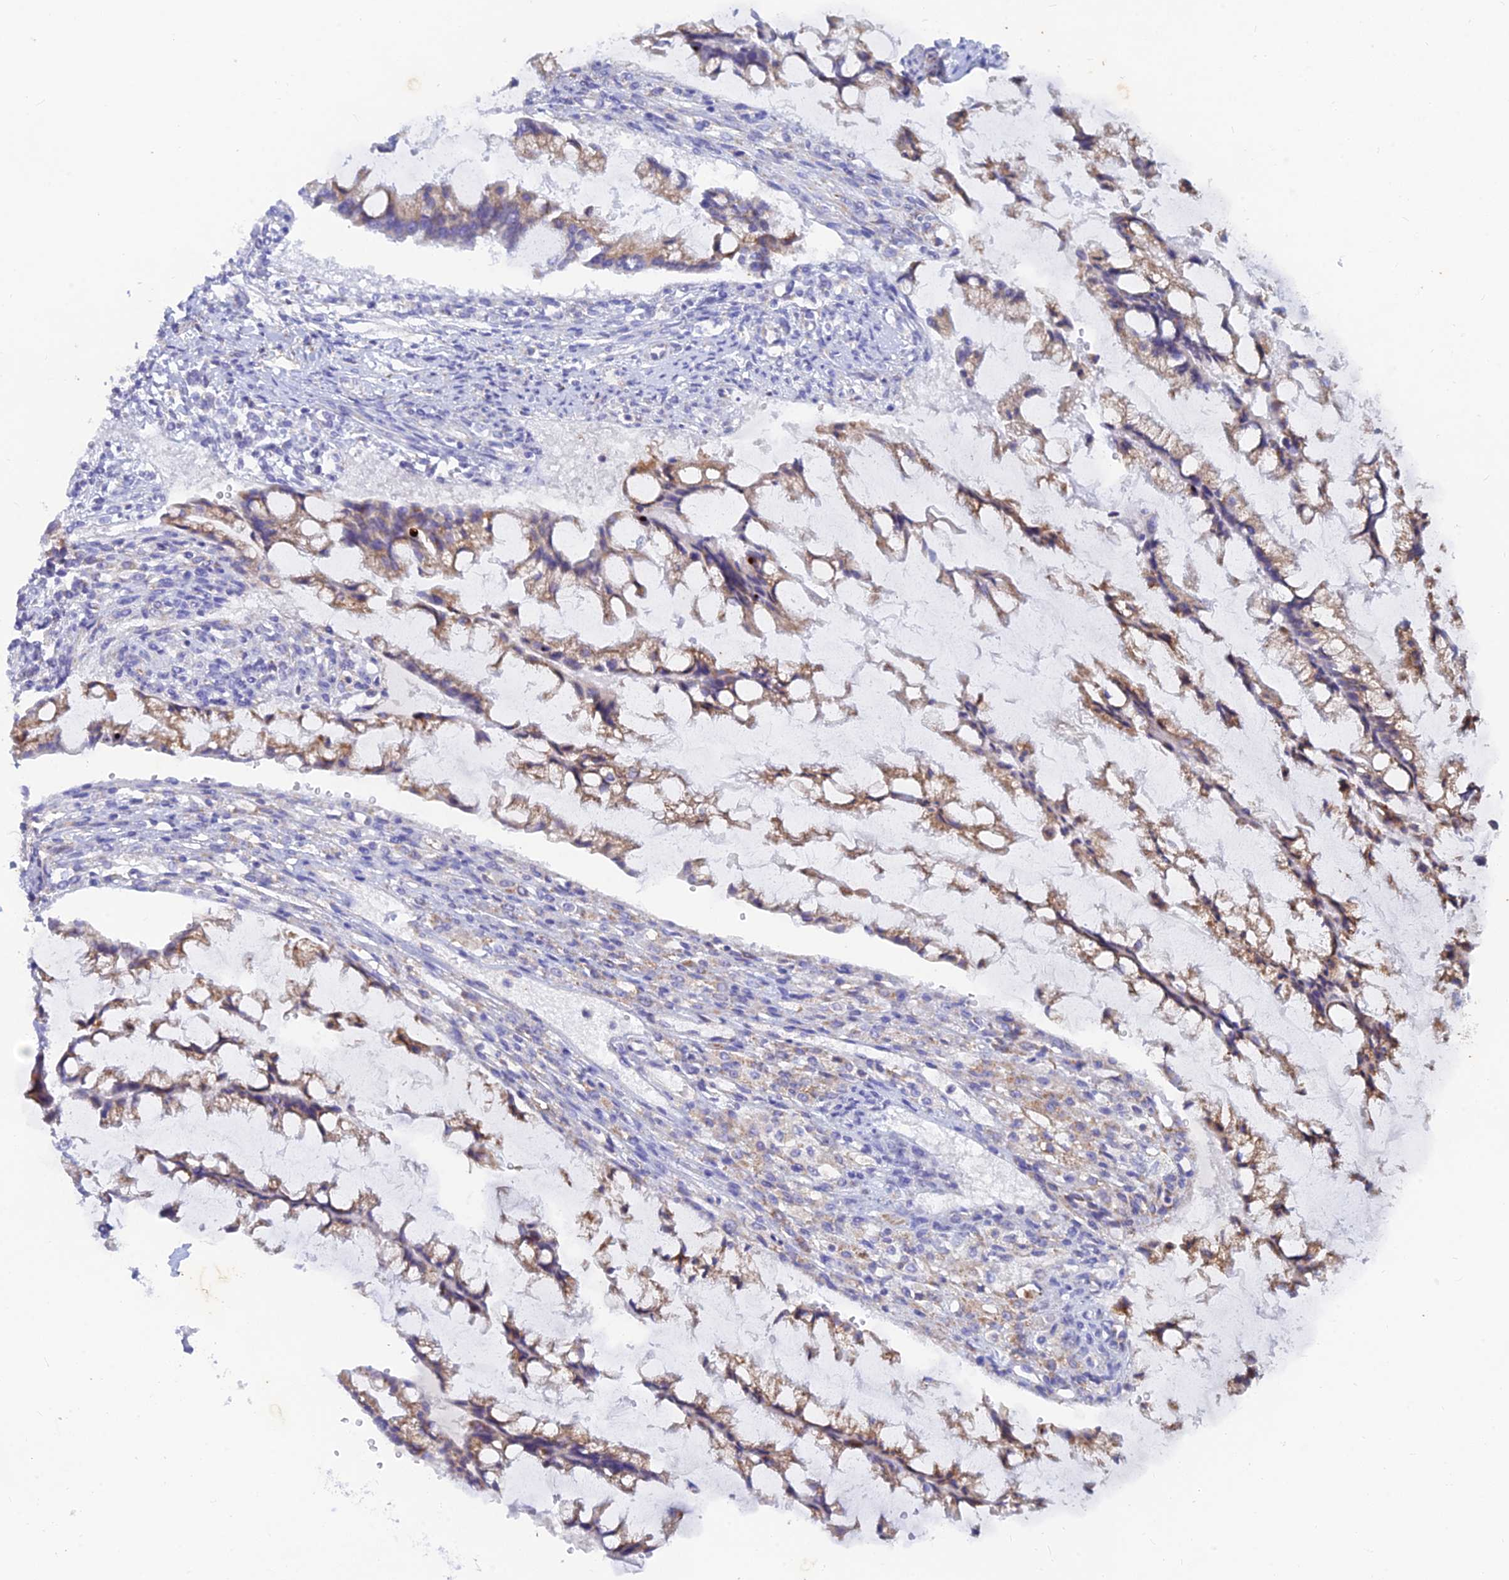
{"staining": {"intensity": "moderate", "quantity": ">75%", "location": "cytoplasmic/membranous"}, "tissue": "ovarian cancer", "cell_type": "Tumor cells", "image_type": "cancer", "snomed": [{"axis": "morphology", "description": "Cystadenocarcinoma, mucinous, NOS"}, {"axis": "topography", "description": "Ovary"}], "caption": "Immunohistochemical staining of human mucinous cystadenocarcinoma (ovarian) reveals moderate cytoplasmic/membranous protein expression in approximately >75% of tumor cells.", "gene": "WDR35", "patient": {"sex": "female", "age": 73}}